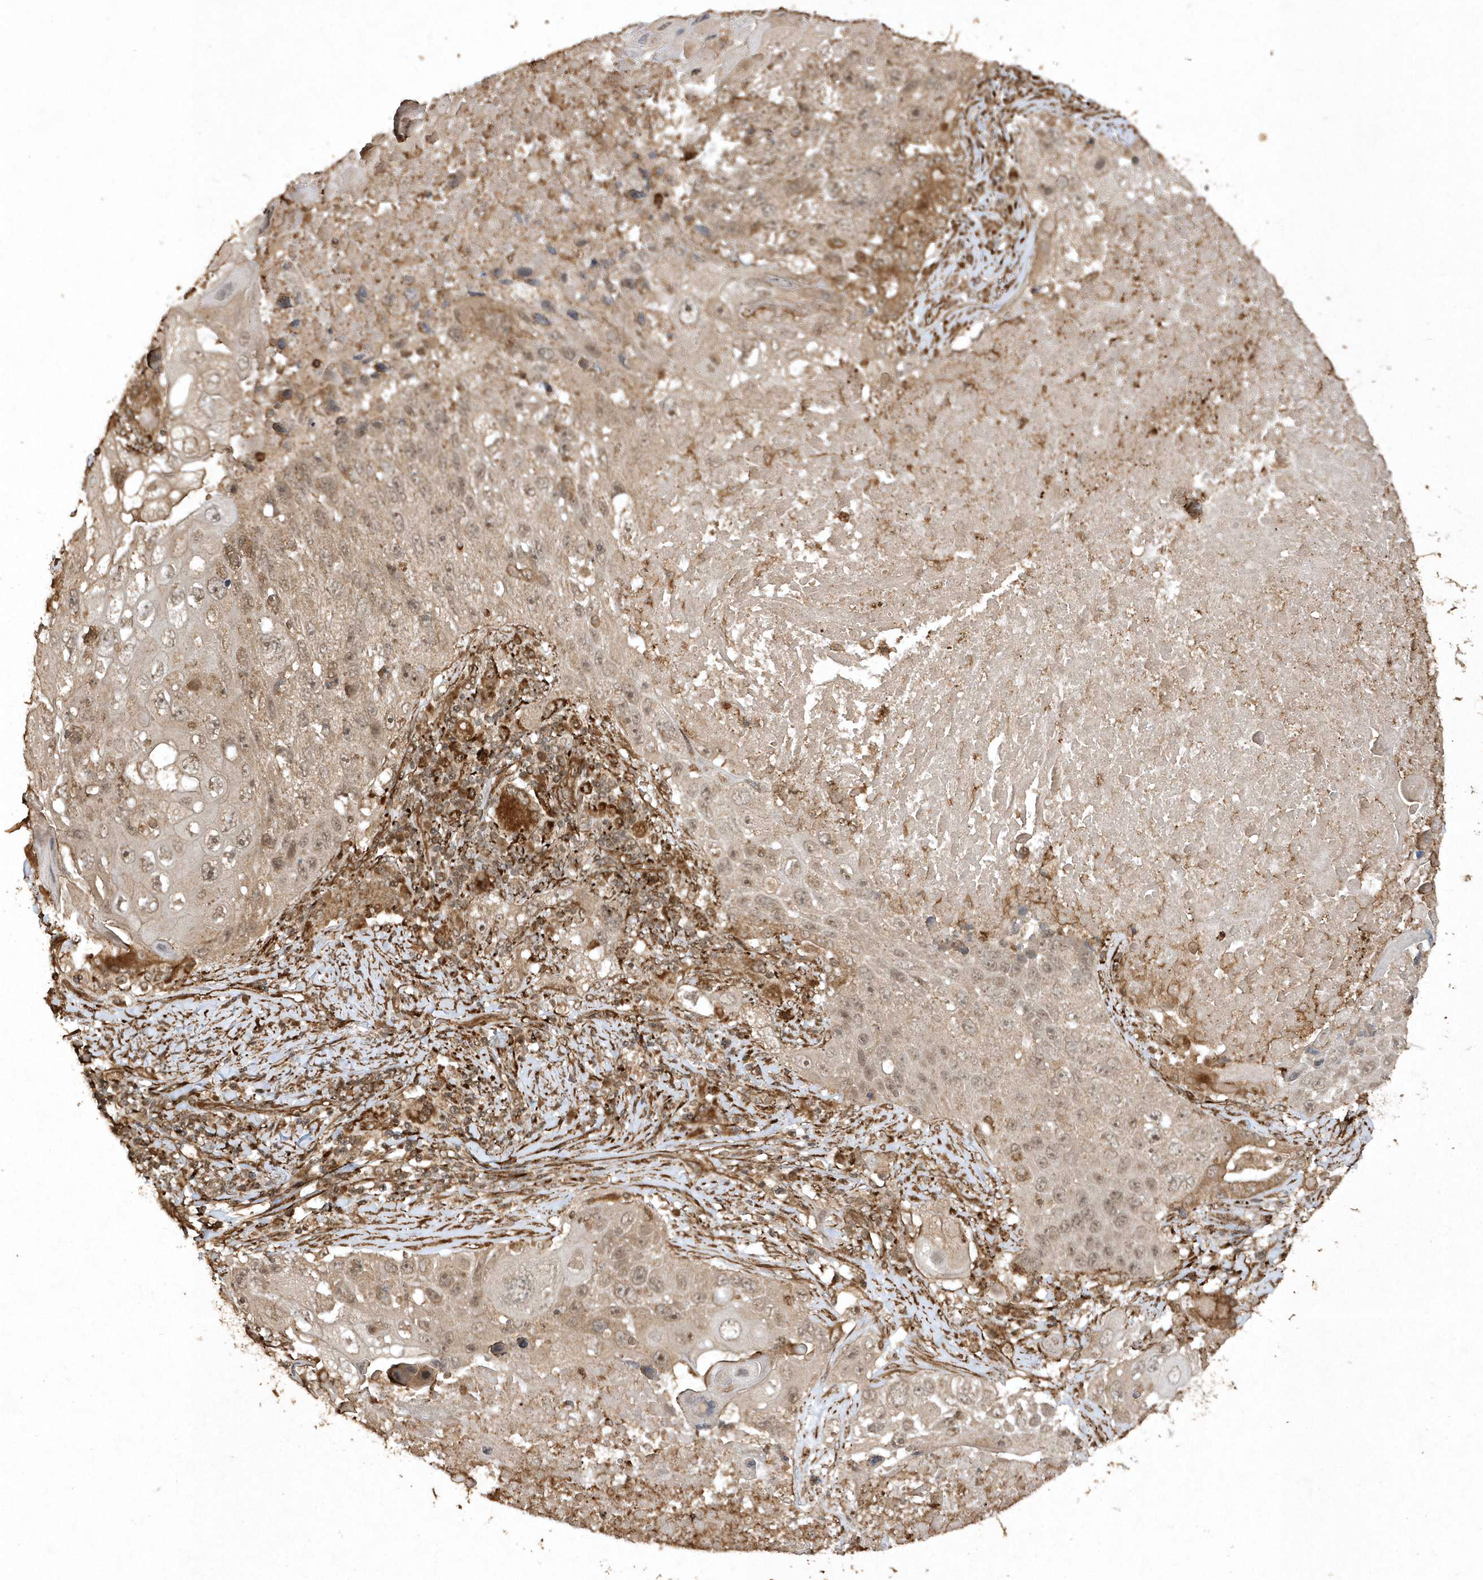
{"staining": {"intensity": "weak", "quantity": "25%-75%", "location": "cytoplasmic/membranous,nuclear"}, "tissue": "lung cancer", "cell_type": "Tumor cells", "image_type": "cancer", "snomed": [{"axis": "morphology", "description": "Squamous cell carcinoma, NOS"}, {"axis": "topography", "description": "Lung"}], "caption": "Weak cytoplasmic/membranous and nuclear positivity is seen in approximately 25%-75% of tumor cells in squamous cell carcinoma (lung).", "gene": "AVPI1", "patient": {"sex": "male", "age": 61}}